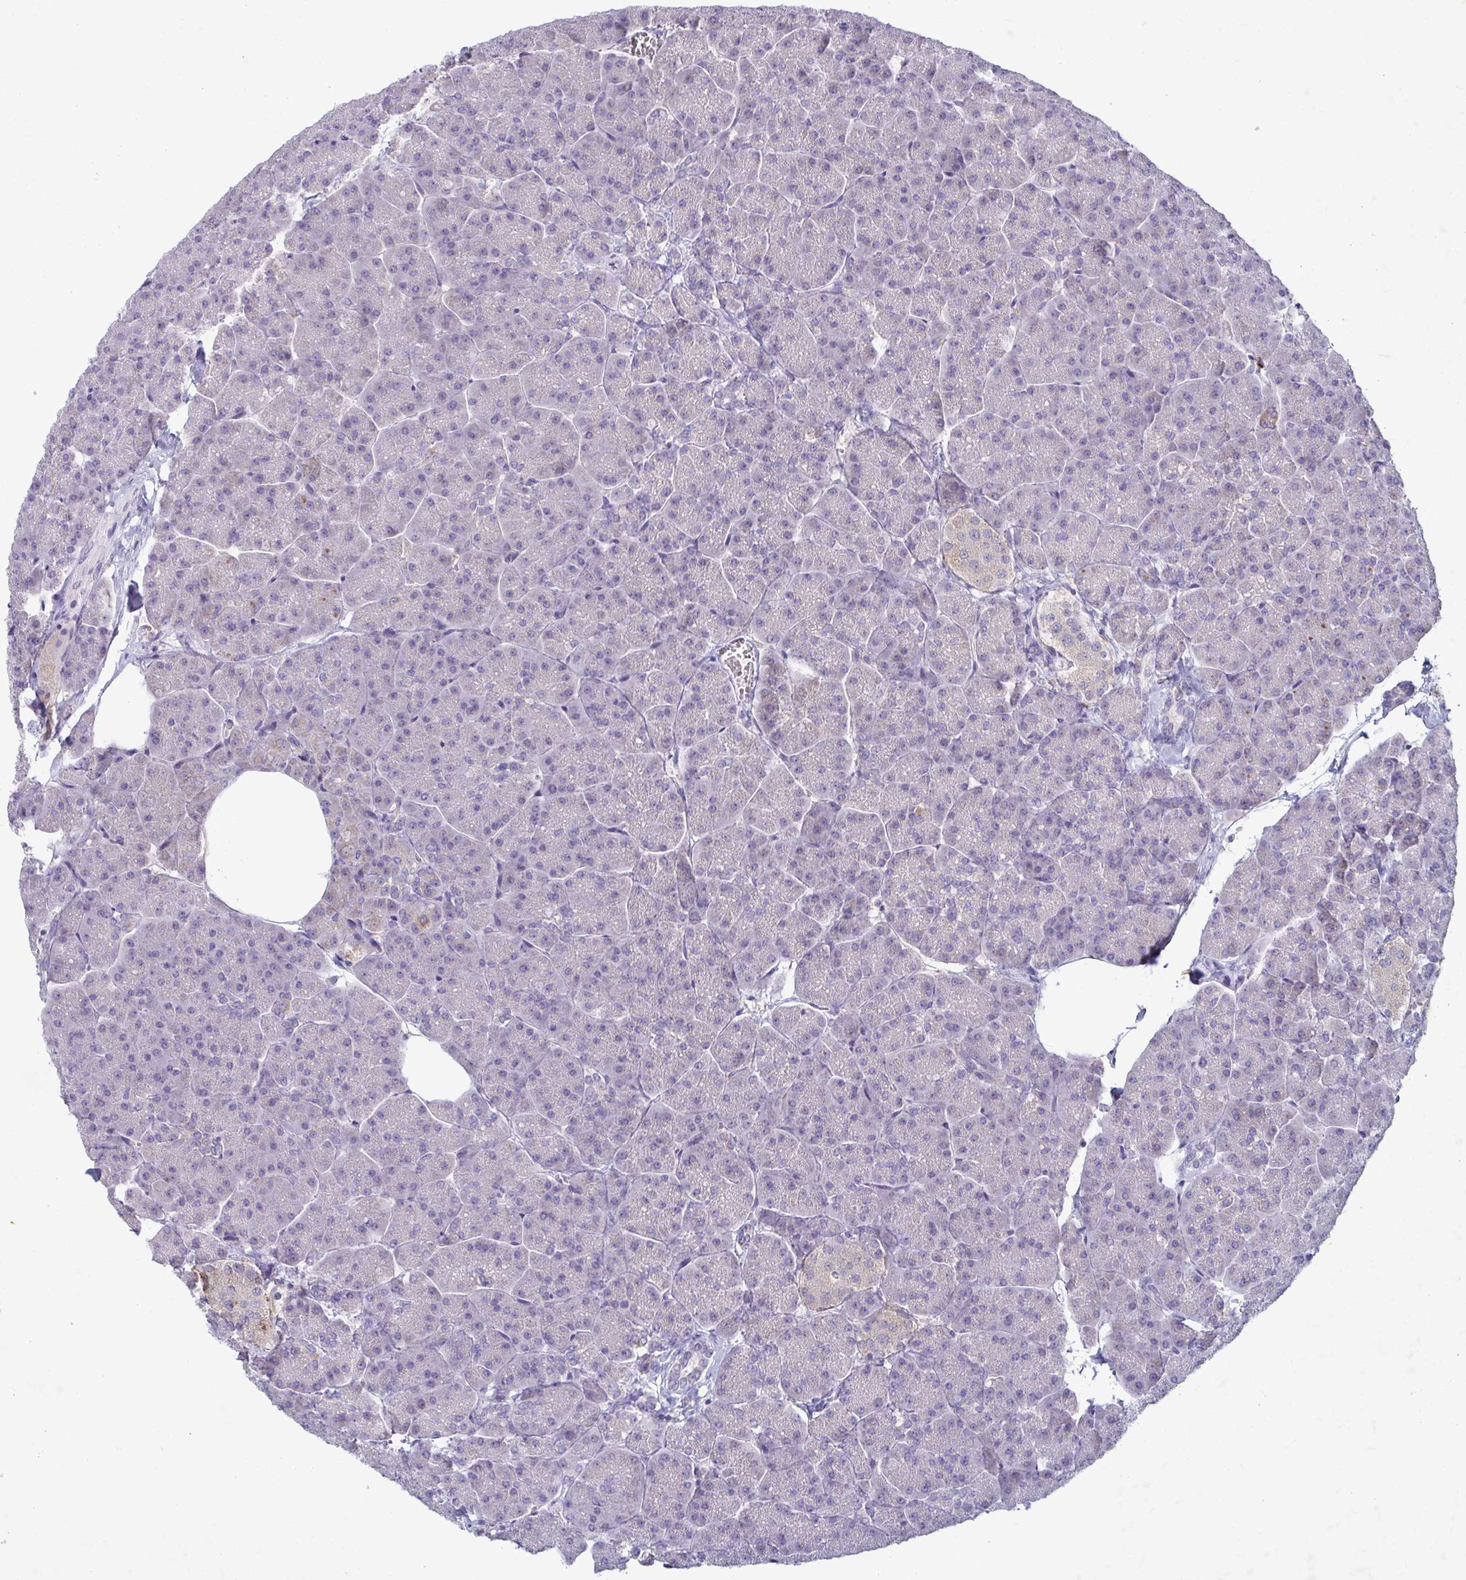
{"staining": {"intensity": "moderate", "quantity": "<25%", "location": "cytoplasmic/membranous"}, "tissue": "pancreas", "cell_type": "Exocrine glandular cells", "image_type": "normal", "snomed": [{"axis": "morphology", "description": "Normal tissue, NOS"}, {"axis": "topography", "description": "Pancreas"}, {"axis": "topography", "description": "Peripheral nerve tissue"}], "caption": "Immunohistochemical staining of unremarkable human pancreas reveals low levels of moderate cytoplasmic/membranous staining in approximately <25% of exocrine glandular cells.", "gene": "GALNT13", "patient": {"sex": "male", "age": 54}}